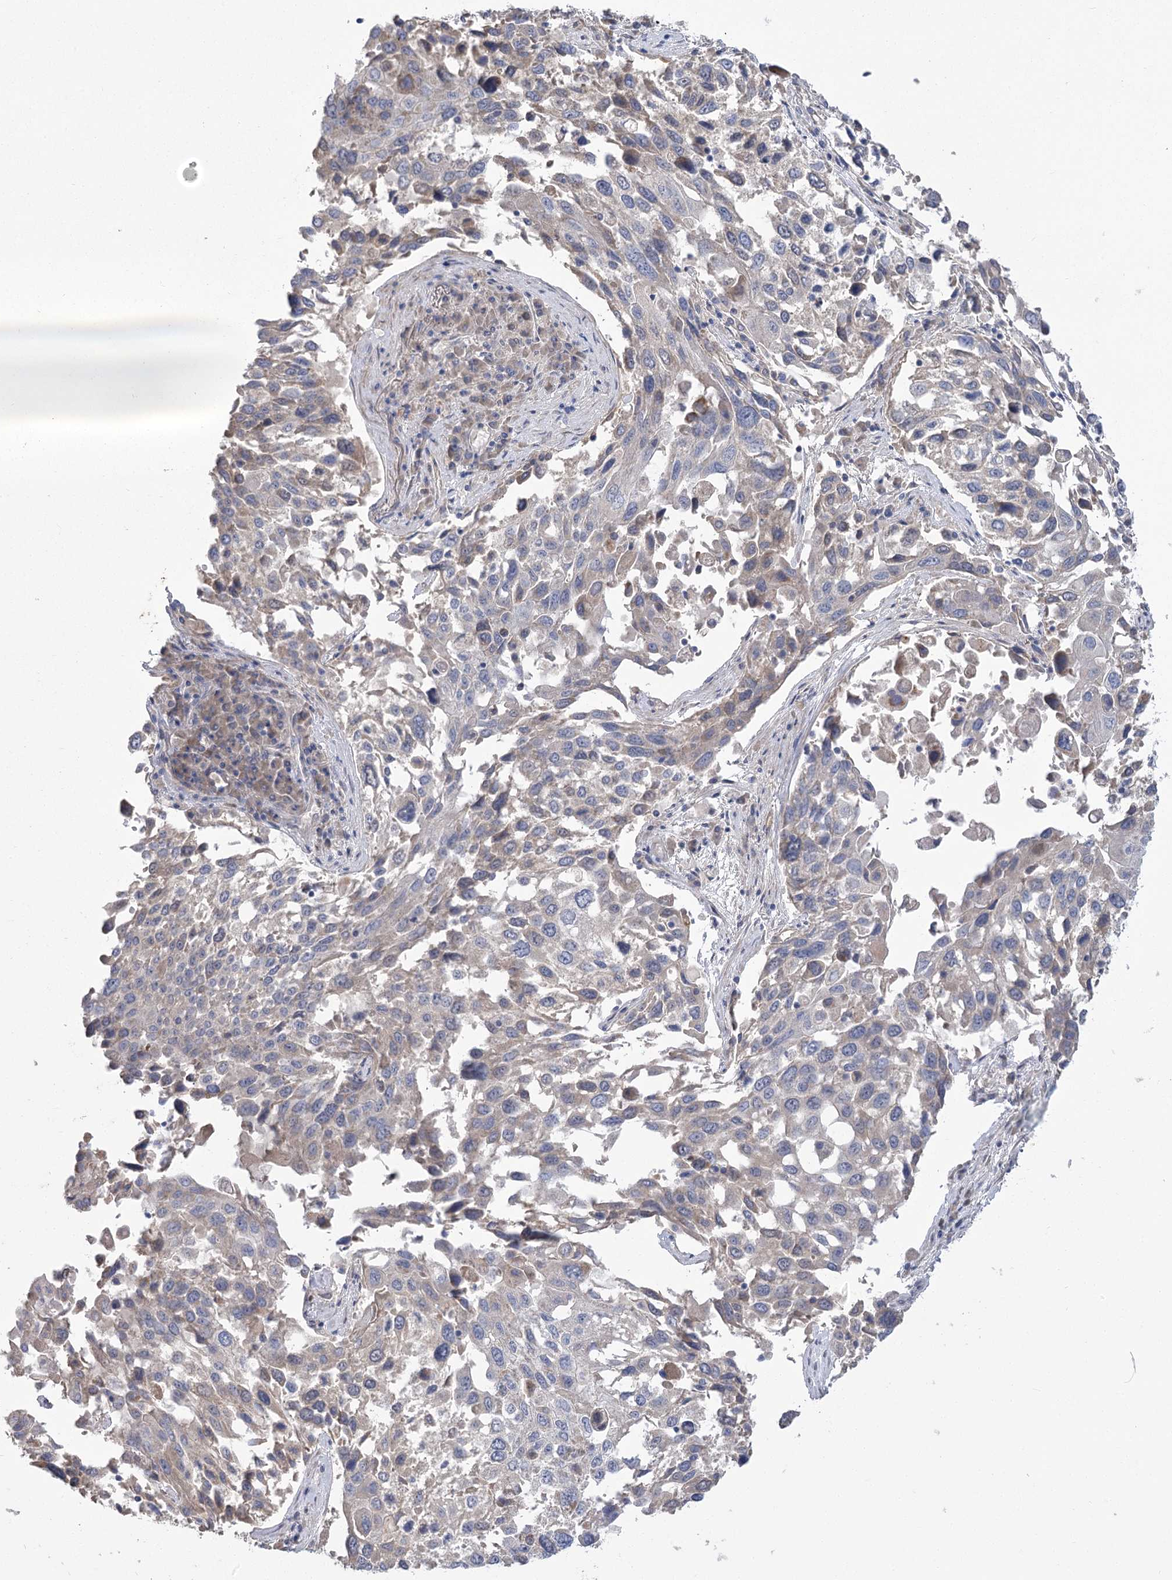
{"staining": {"intensity": "negative", "quantity": "none", "location": "none"}, "tissue": "lung cancer", "cell_type": "Tumor cells", "image_type": "cancer", "snomed": [{"axis": "morphology", "description": "Squamous cell carcinoma, NOS"}, {"axis": "topography", "description": "Lung"}], "caption": "Human lung squamous cell carcinoma stained for a protein using IHC shows no positivity in tumor cells.", "gene": "PBLD", "patient": {"sex": "male", "age": 65}}